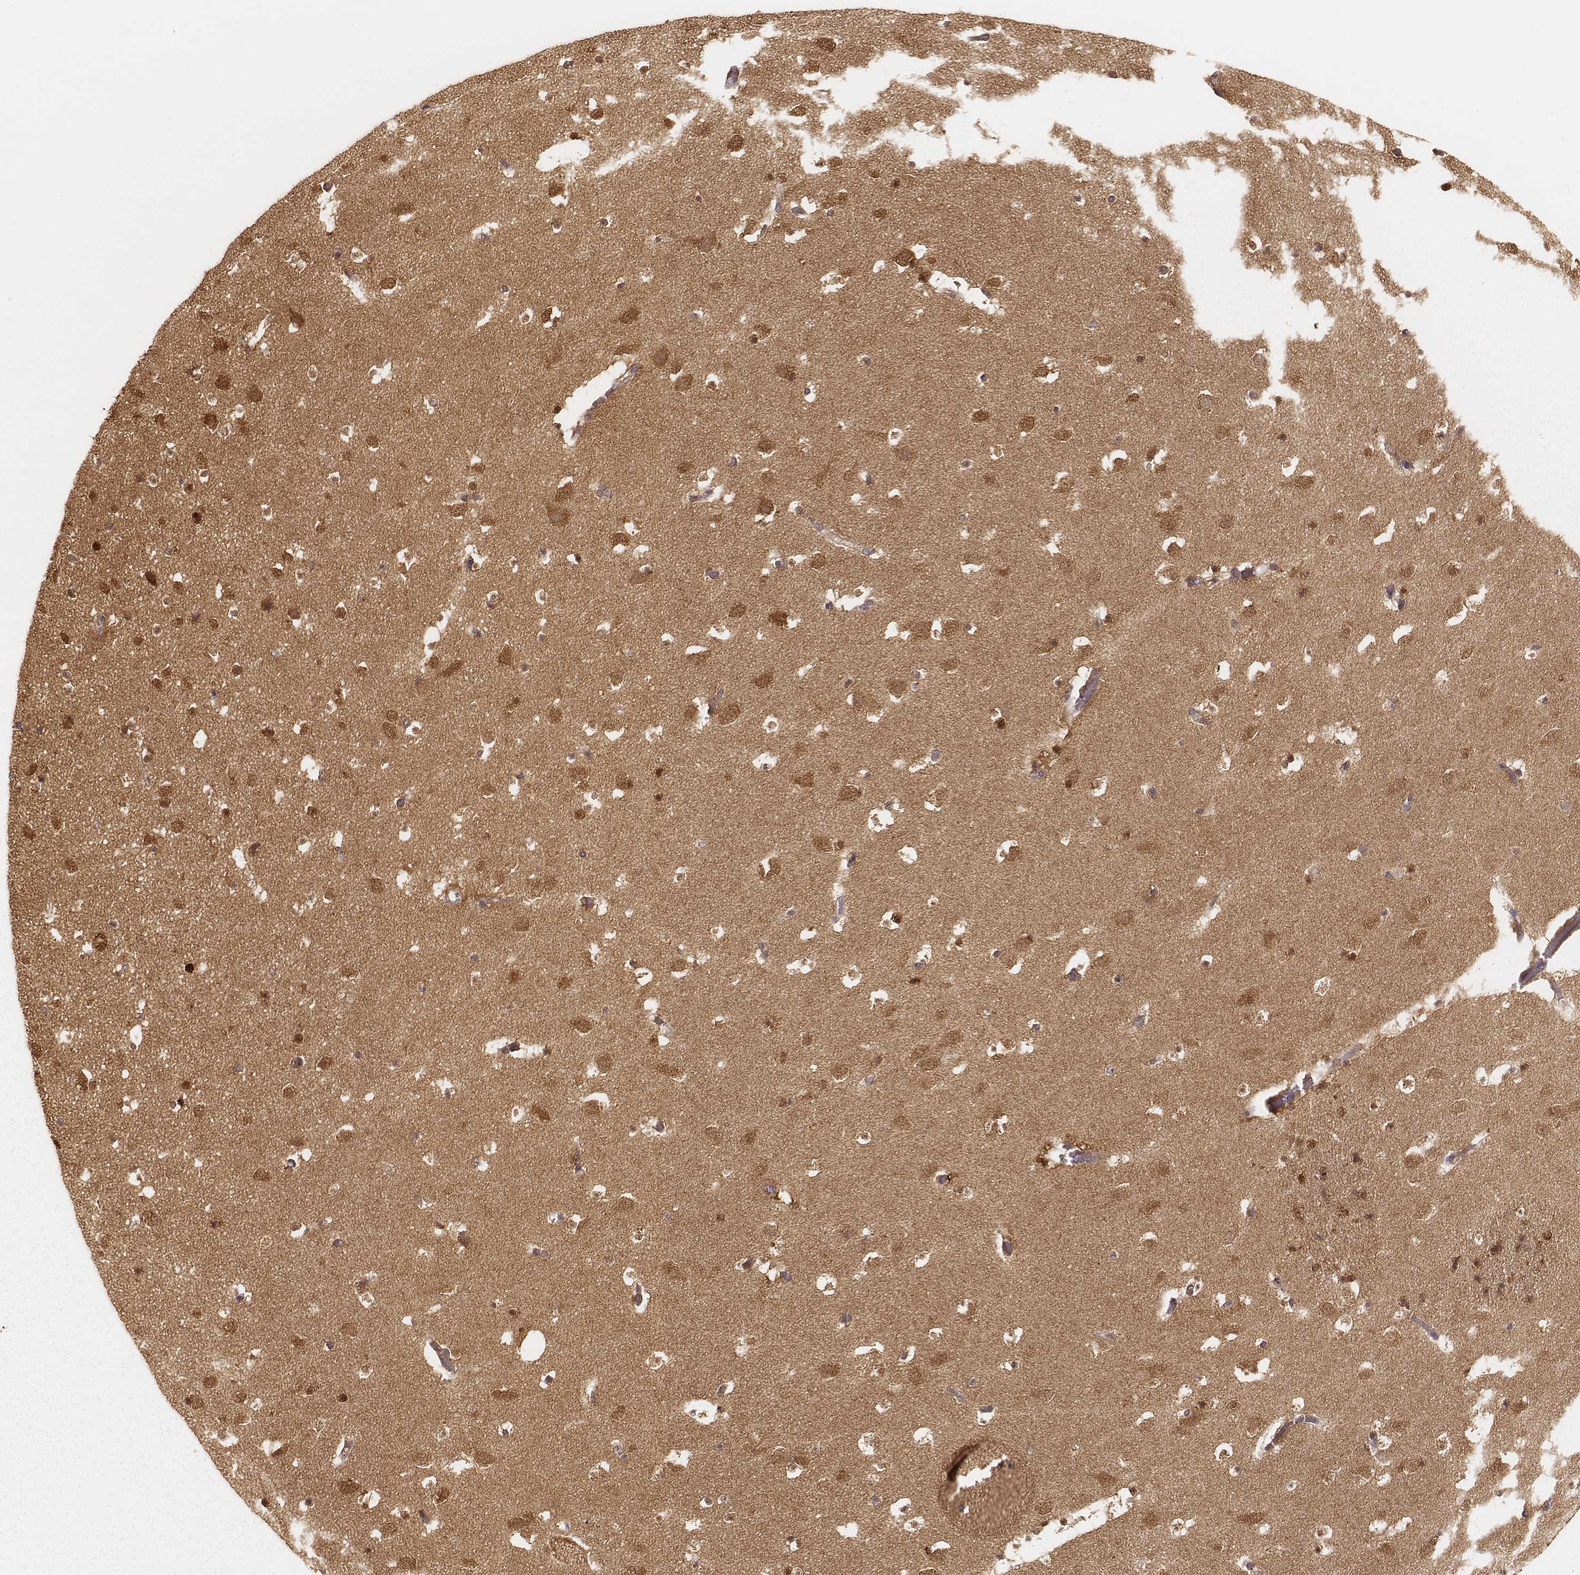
{"staining": {"intensity": "moderate", "quantity": ">75%", "location": "cytoplasmic/membranous,nuclear"}, "tissue": "caudate", "cell_type": "Glial cells", "image_type": "normal", "snomed": [{"axis": "morphology", "description": "Normal tissue, NOS"}, {"axis": "topography", "description": "Lateral ventricle wall"}], "caption": "The micrograph exhibits staining of normal caudate, revealing moderate cytoplasmic/membranous,nuclear protein staining (brown color) within glial cells. The protein is shown in brown color, while the nuclei are stained blue.", "gene": "CARS1", "patient": {"sex": "female", "age": 42}}